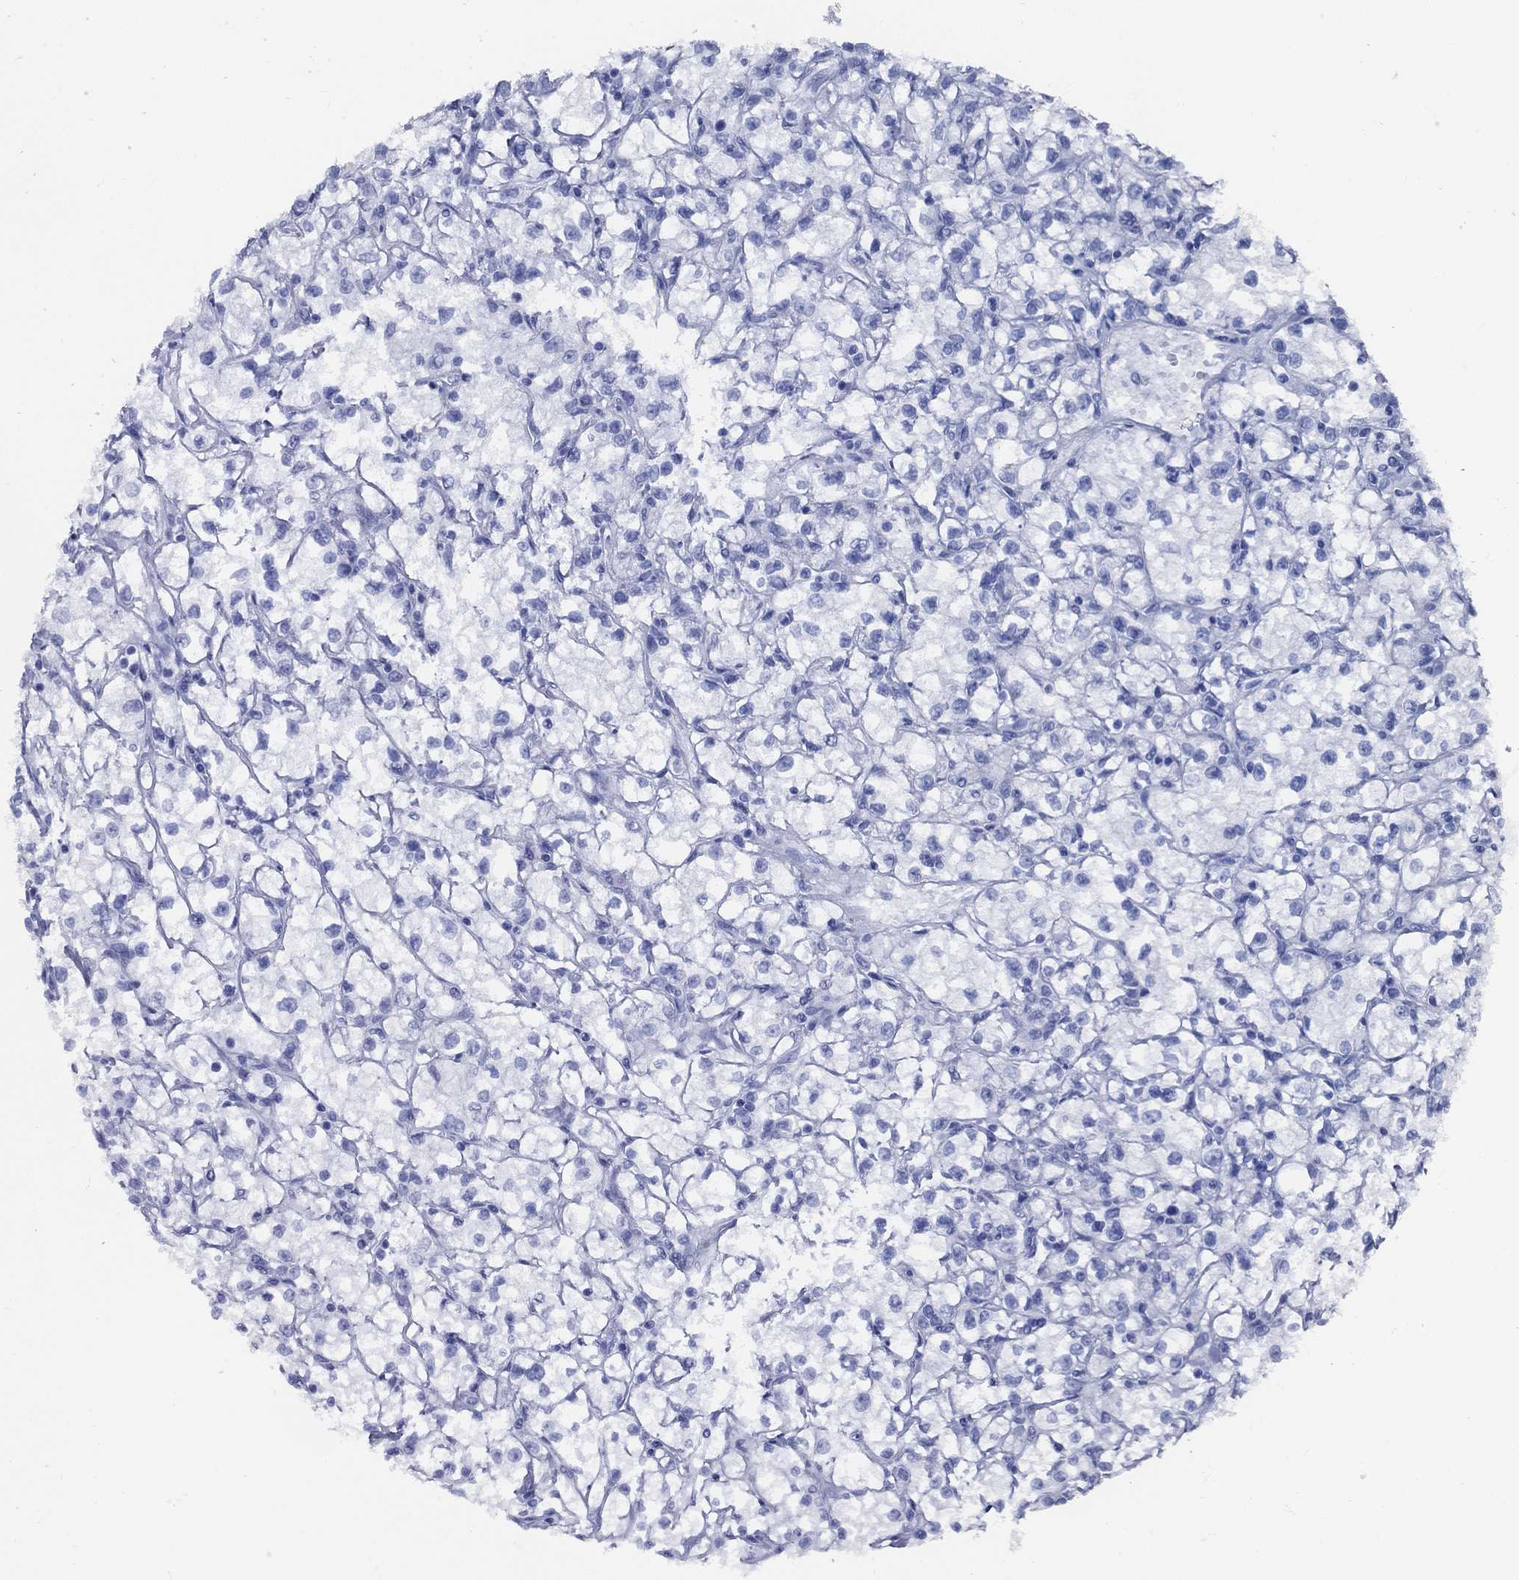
{"staining": {"intensity": "negative", "quantity": "none", "location": "none"}, "tissue": "renal cancer", "cell_type": "Tumor cells", "image_type": "cancer", "snomed": [{"axis": "morphology", "description": "Adenocarcinoma, NOS"}, {"axis": "topography", "description": "Kidney"}], "caption": "A micrograph of renal cancer stained for a protein displays no brown staining in tumor cells.", "gene": "GIP", "patient": {"sex": "male", "age": 67}}